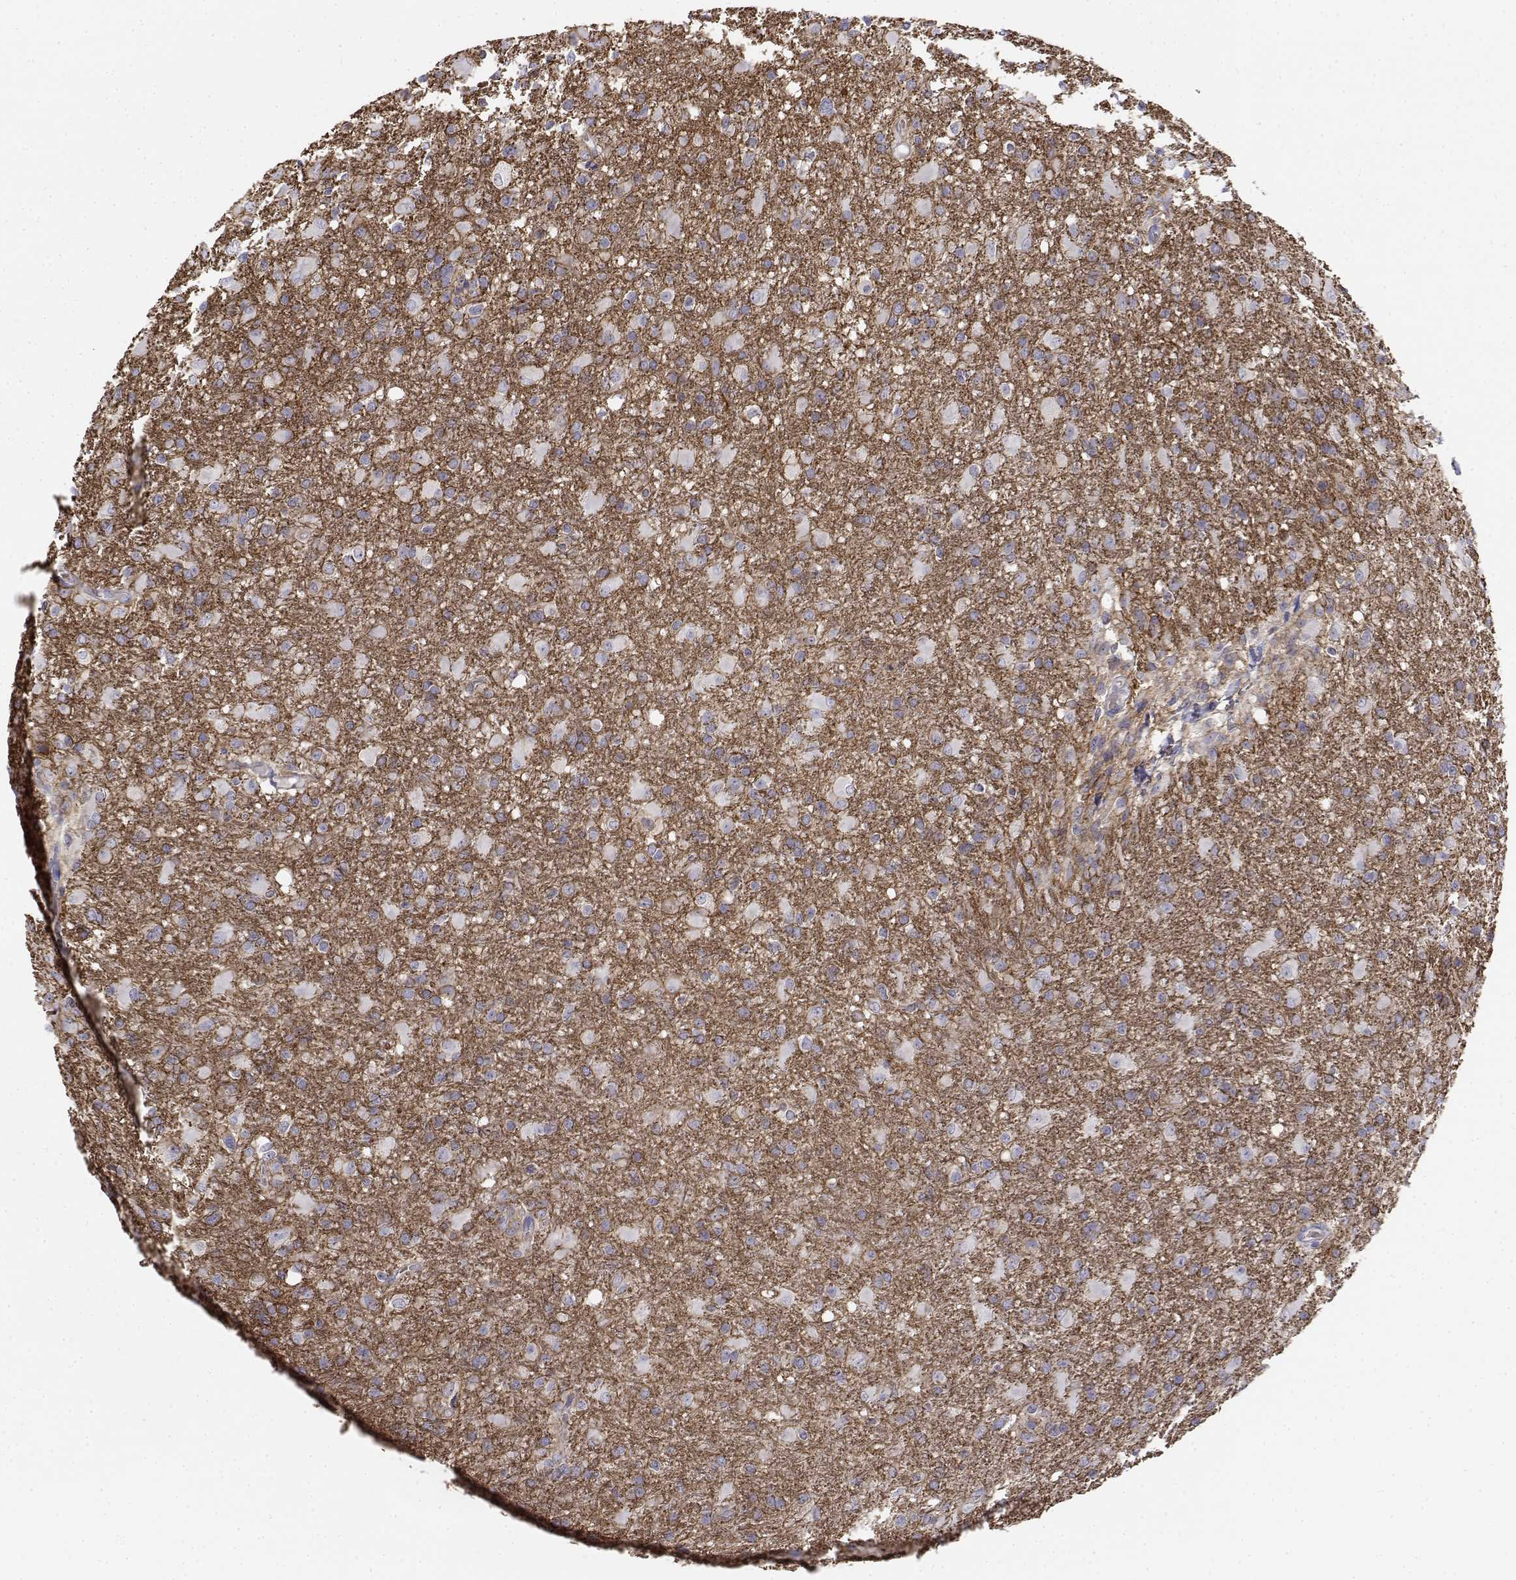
{"staining": {"intensity": "negative", "quantity": "none", "location": "none"}, "tissue": "glioma", "cell_type": "Tumor cells", "image_type": "cancer", "snomed": [{"axis": "morphology", "description": "Glioma, malignant, High grade"}, {"axis": "topography", "description": "Brain"}], "caption": "Malignant glioma (high-grade) was stained to show a protein in brown. There is no significant positivity in tumor cells.", "gene": "CADM1", "patient": {"sex": "male", "age": 68}}